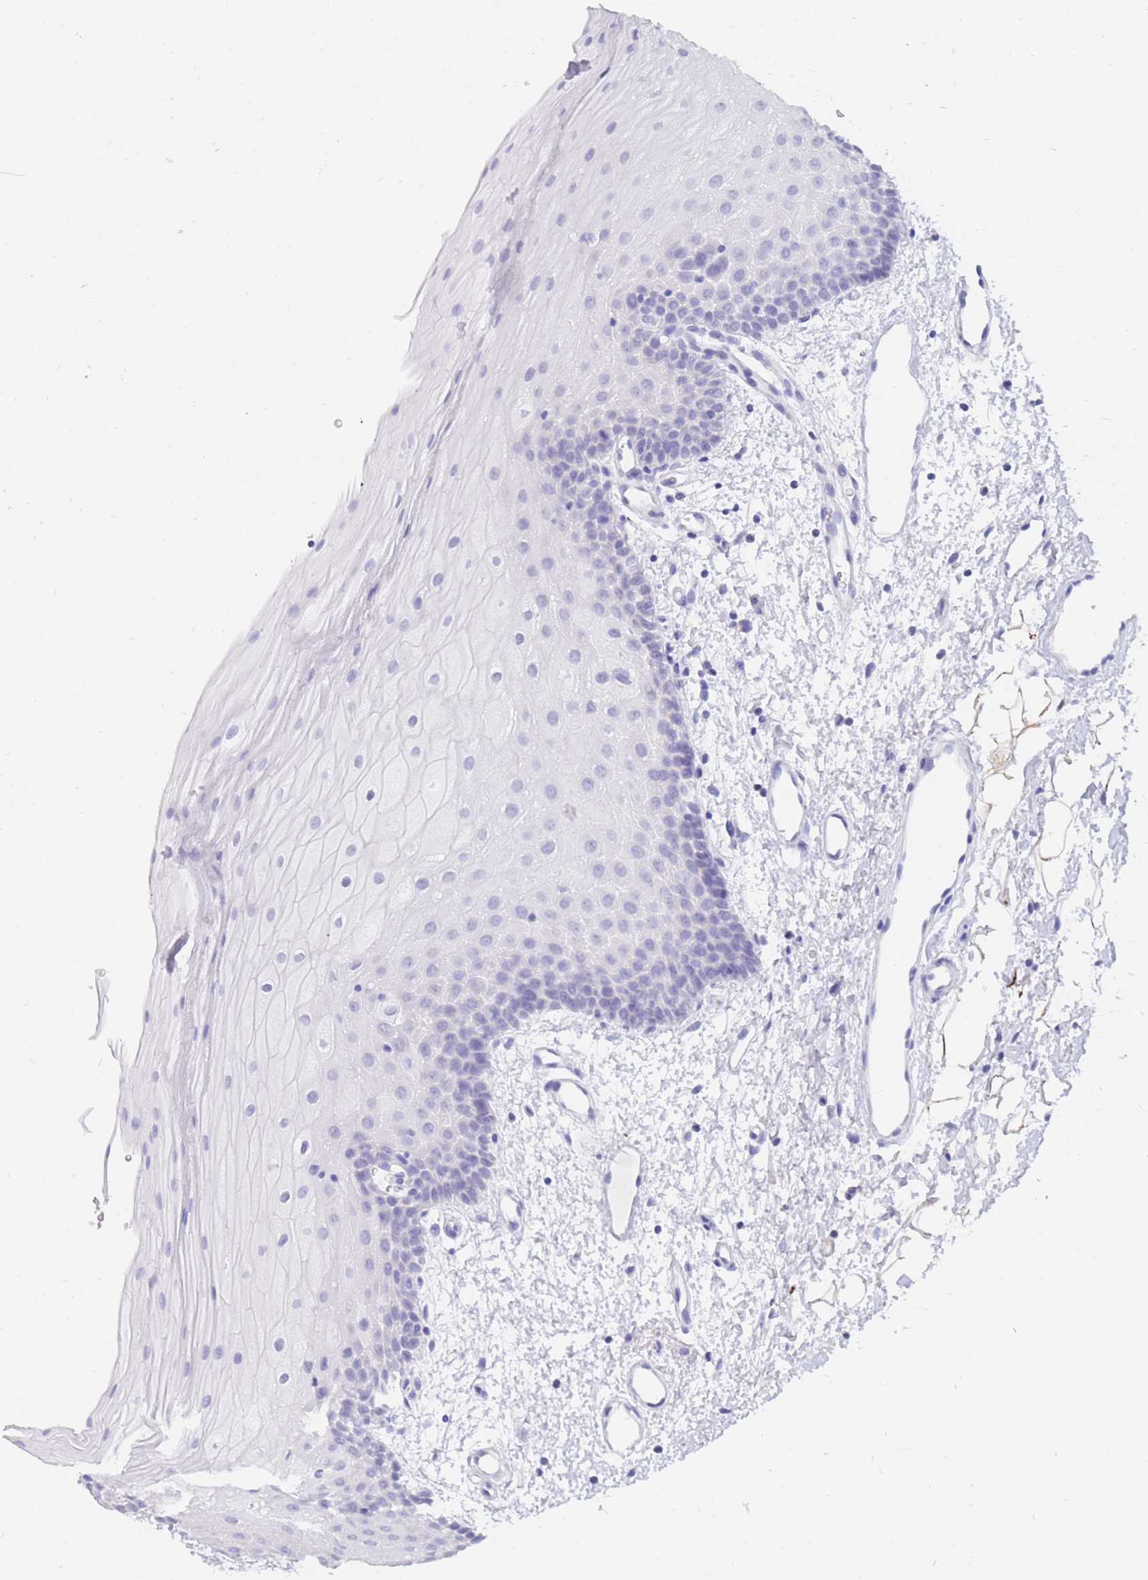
{"staining": {"intensity": "negative", "quantity": "none", "location": "none"}, "tissue": "oral mucosa", "cell_type": "Squamous epithelial cells", "image_type": "normal", "snomed": [{"axis": "morphology", "description": "Normal tissue, NOS"}, {"axis": "topography", "description": "Oral tissue"}], "caption": "This is an immunohistochemistry photomicrograph of benign oral mucosa. There is no positivity in squamous epithelial cells.", "gene": "SSUH2", "patient": {"sex": "male", "age": 68}}